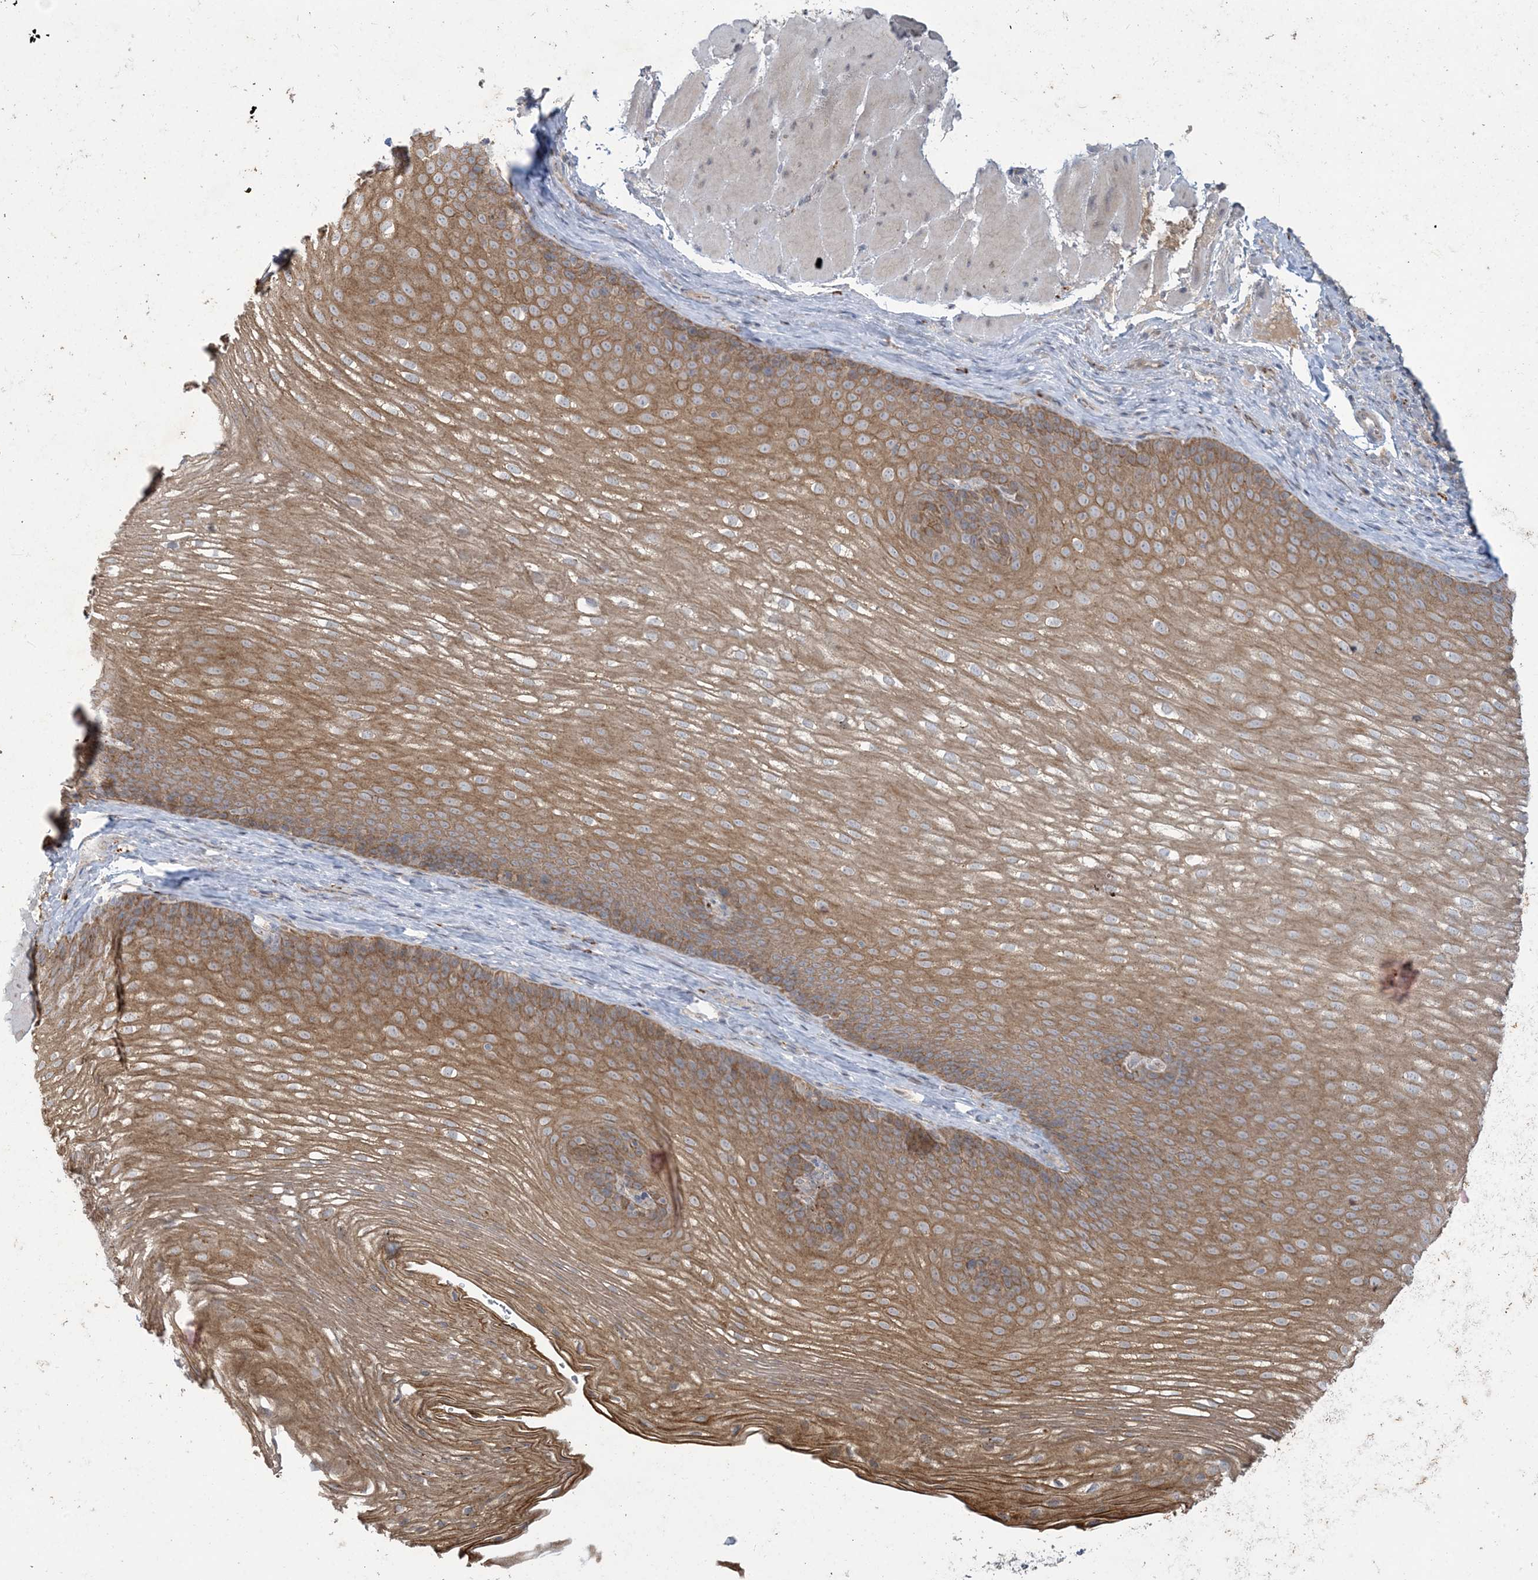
{"staining": {"intensity": "moderate", "quantity": ">75%", "location": "cytoplasmic/membranous"}, "tissue": "esophagus", "cell_type": "Squamous epithelial cells", "image_type": "normal", "snomed": [{"axis": "morphology", "description": "Normal tissue, NOS"}, {"axis": "topography", "description": "Esophagus"}], "caption": "DAB (3,3'-diaminobenzidine) immunohistochemical staining of benign human esophagus demonstrates moderate cytoplasmic/membranous protein staining in about >75% of squamous epithelial cells.", "gene": "MRPS18A", "patient": {"sex": "female", "age": 66}}